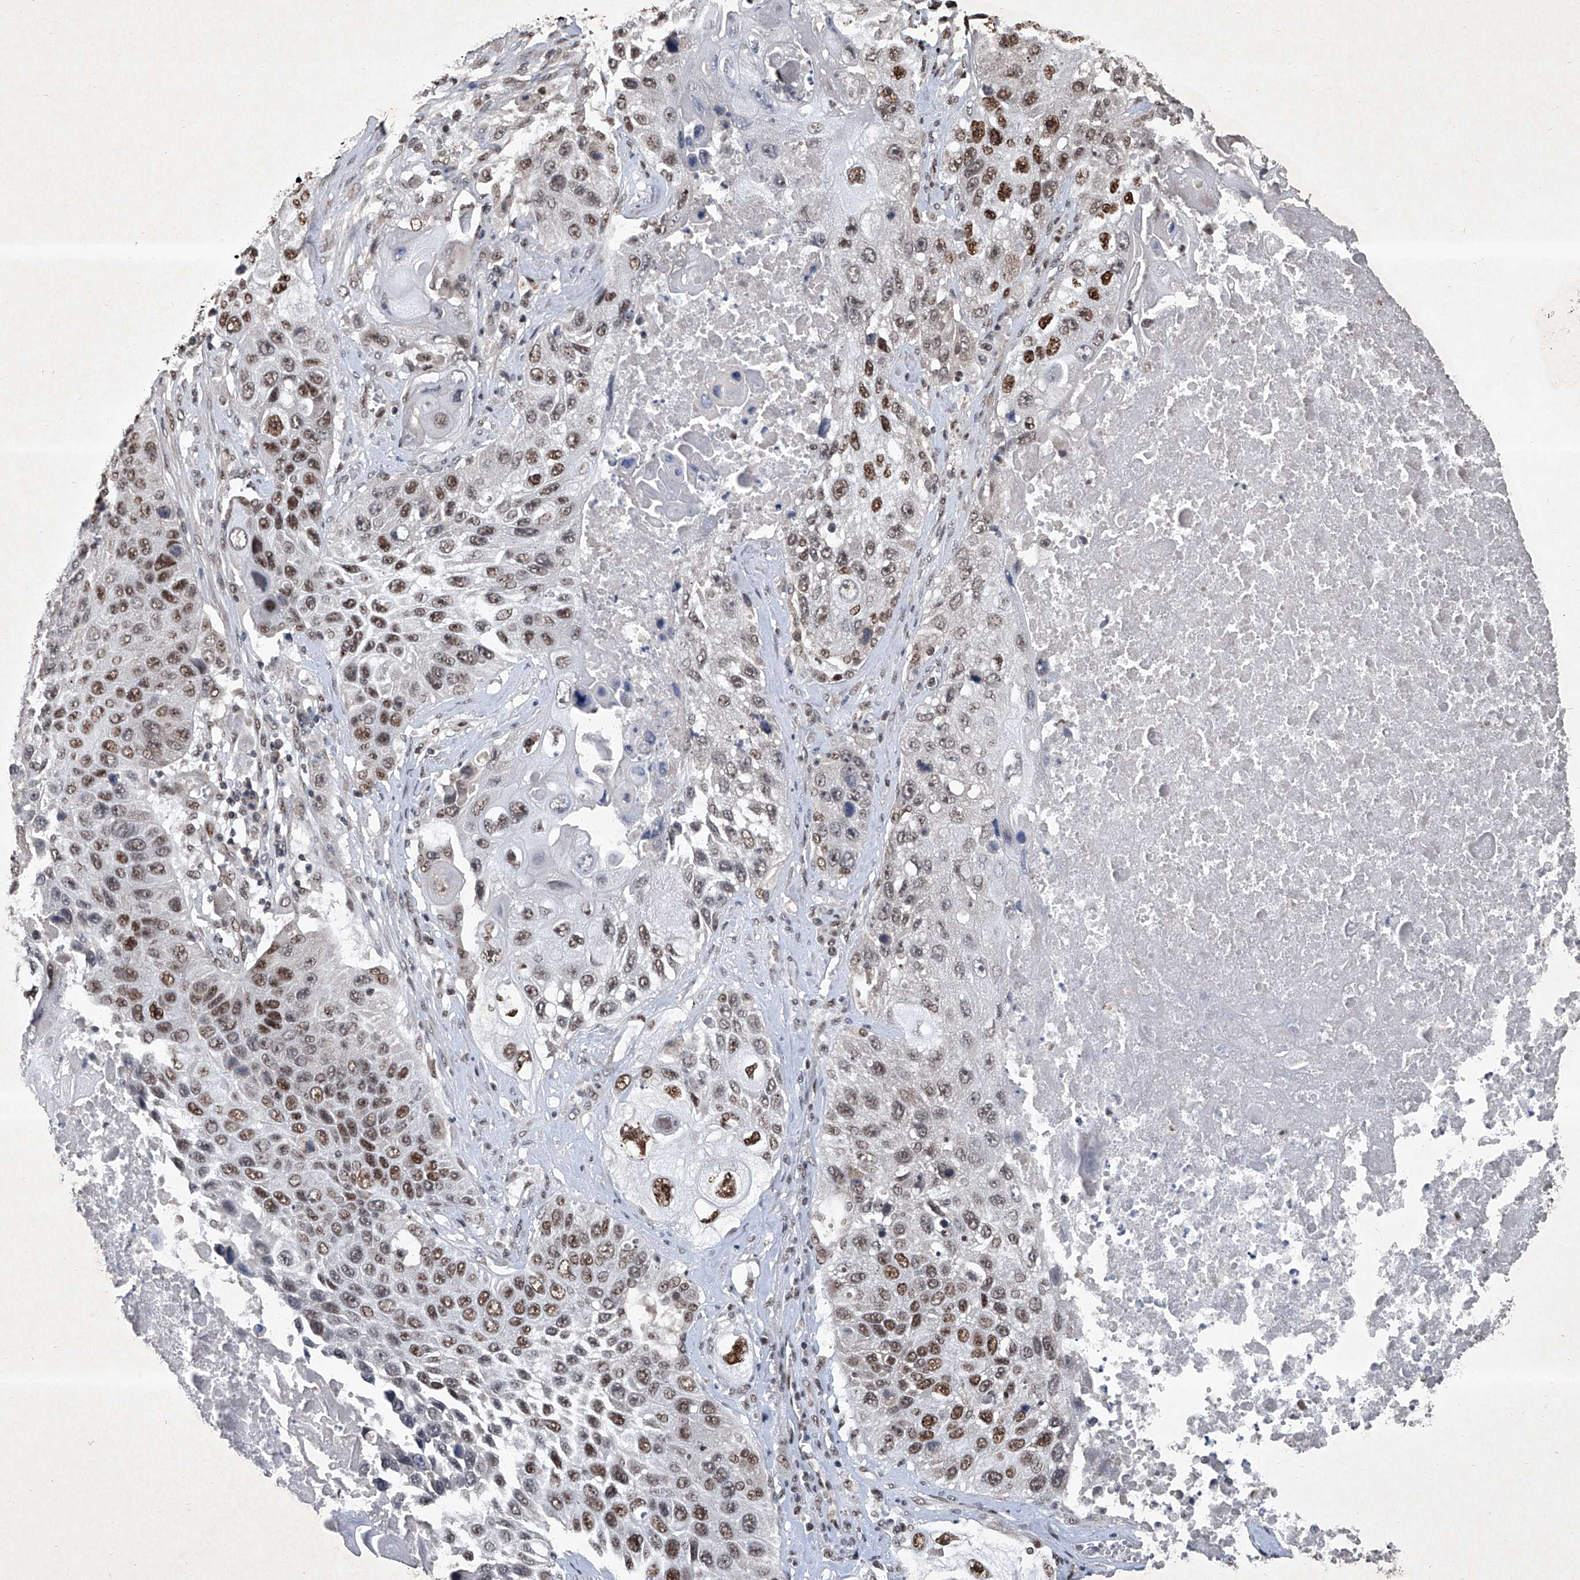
{"staining": {"intensity": "moderate", "quantity": ">75%", "location": "nuclear"}, "tissue": "lung cancer", "cell_type": "Tumor cells", "image_type": "cancer", "snomed": [{"axis": "morphology", "description": "Squamous cell carcinoma, NOS"}, {"axis": "topography", "description": "Lung"}], "caption": "Immunohistochemical staining of squamous cell carcinoma (lung) exhibits medium levels of moderate nuclear staining in about >75% of tumor cells.", "gene": "DDX39B", "patient": {"sex": "male", "age": 61}}